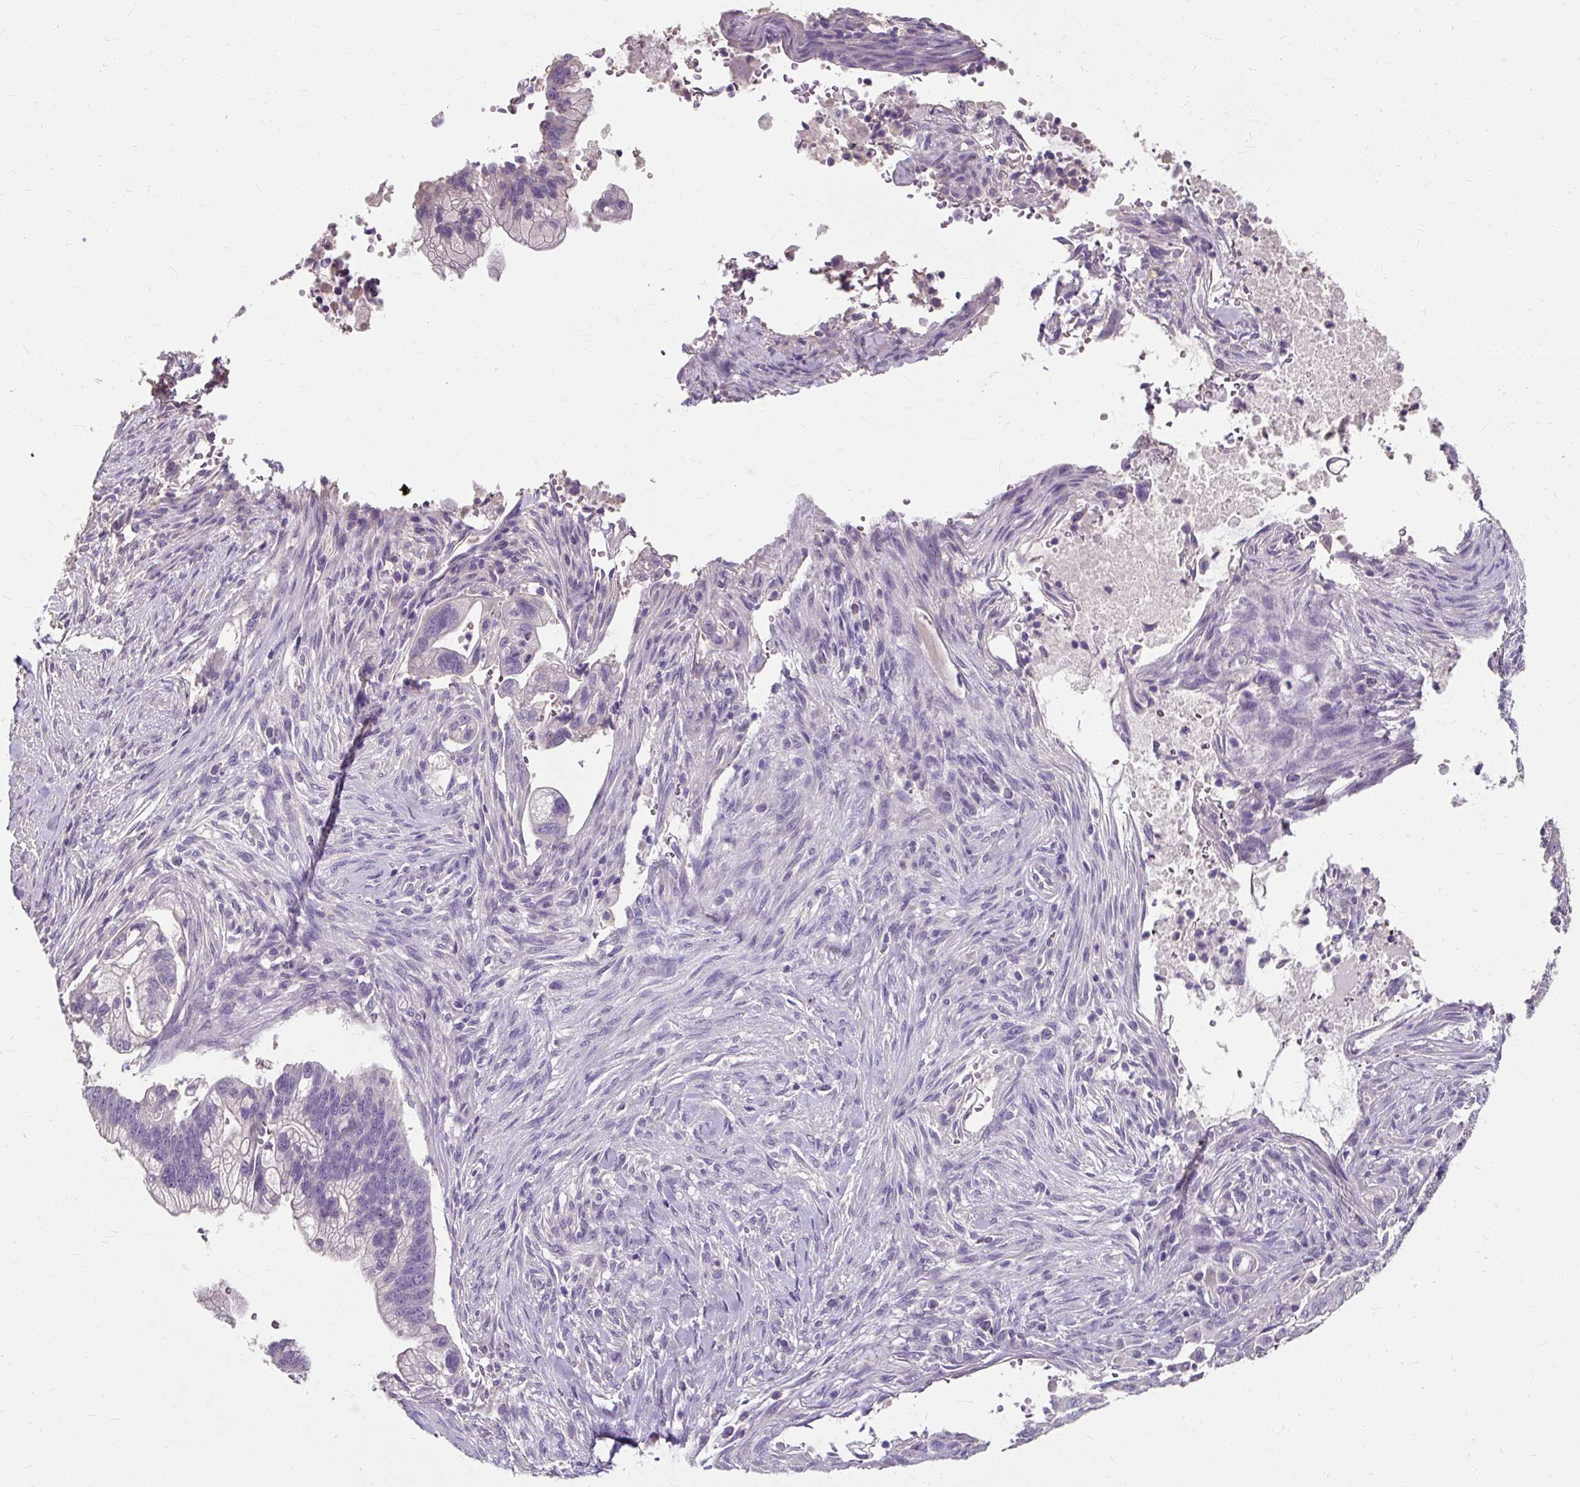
{"staining": {"intensity": "negative", "quantity": "none", "location": "none"}, "tissue": "pancreatic cancer", "cell_type": "Tumor cells", "image_type": "cancer", "snomed": [{"axis": "morphology", "description": "Adenocarcinoma, NOS"}, {"axis": "topography", "description": "Pancreas"}], "caption": "Immunohistochemical staining of human adenocarcinoma (pancreatic) demonstrates no significant positivity in tumor cells. (DAB immunohistochemistry with hematoxylin counter stain).", "gene": "KLHL24", "patient": {"sex": "male", "age": 44}}